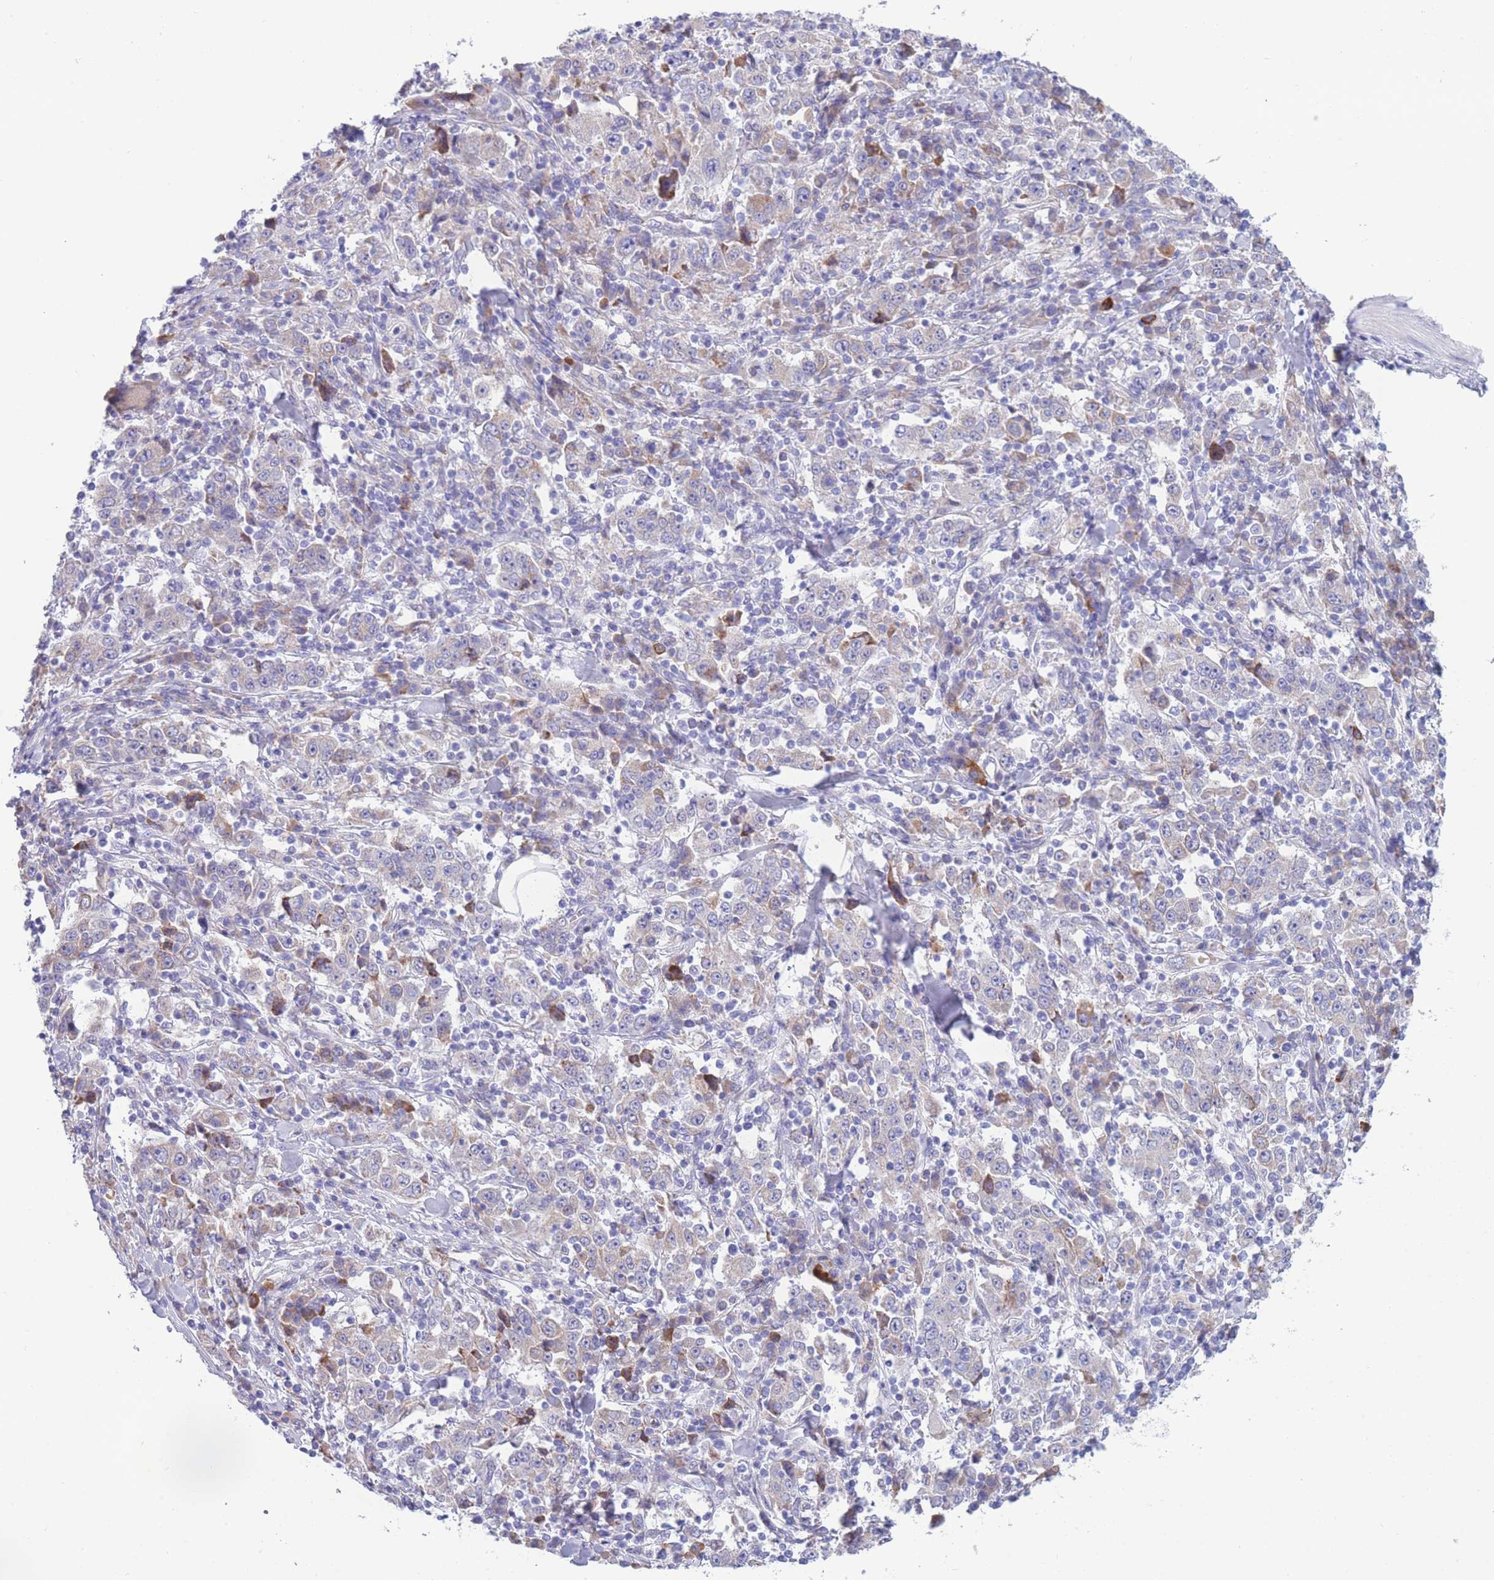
{"staining": {"intensity": "negative", "quantity": "none", "location": "none"}, "tissue": "stomach cancer", "cell_type": "Tumor cells", "image_type": "cancer", "snomed": [{"axis": "morphology", "description": "Normal tissue, NOS"}, {"axis": "morphology", "description": "Adenocarcinoma, NOS"}, {"axis": "topography", "description": "Stomach, upper"}, {"axis": "topography", "description": "Stomach"}], "caption": "A histopathology image of adenocarcinoma (stomach) stained for a protein exhibits no brown staining in tumor cells.", "gene": "XKR8", "patient": {"sex": "male", "age": 59}}